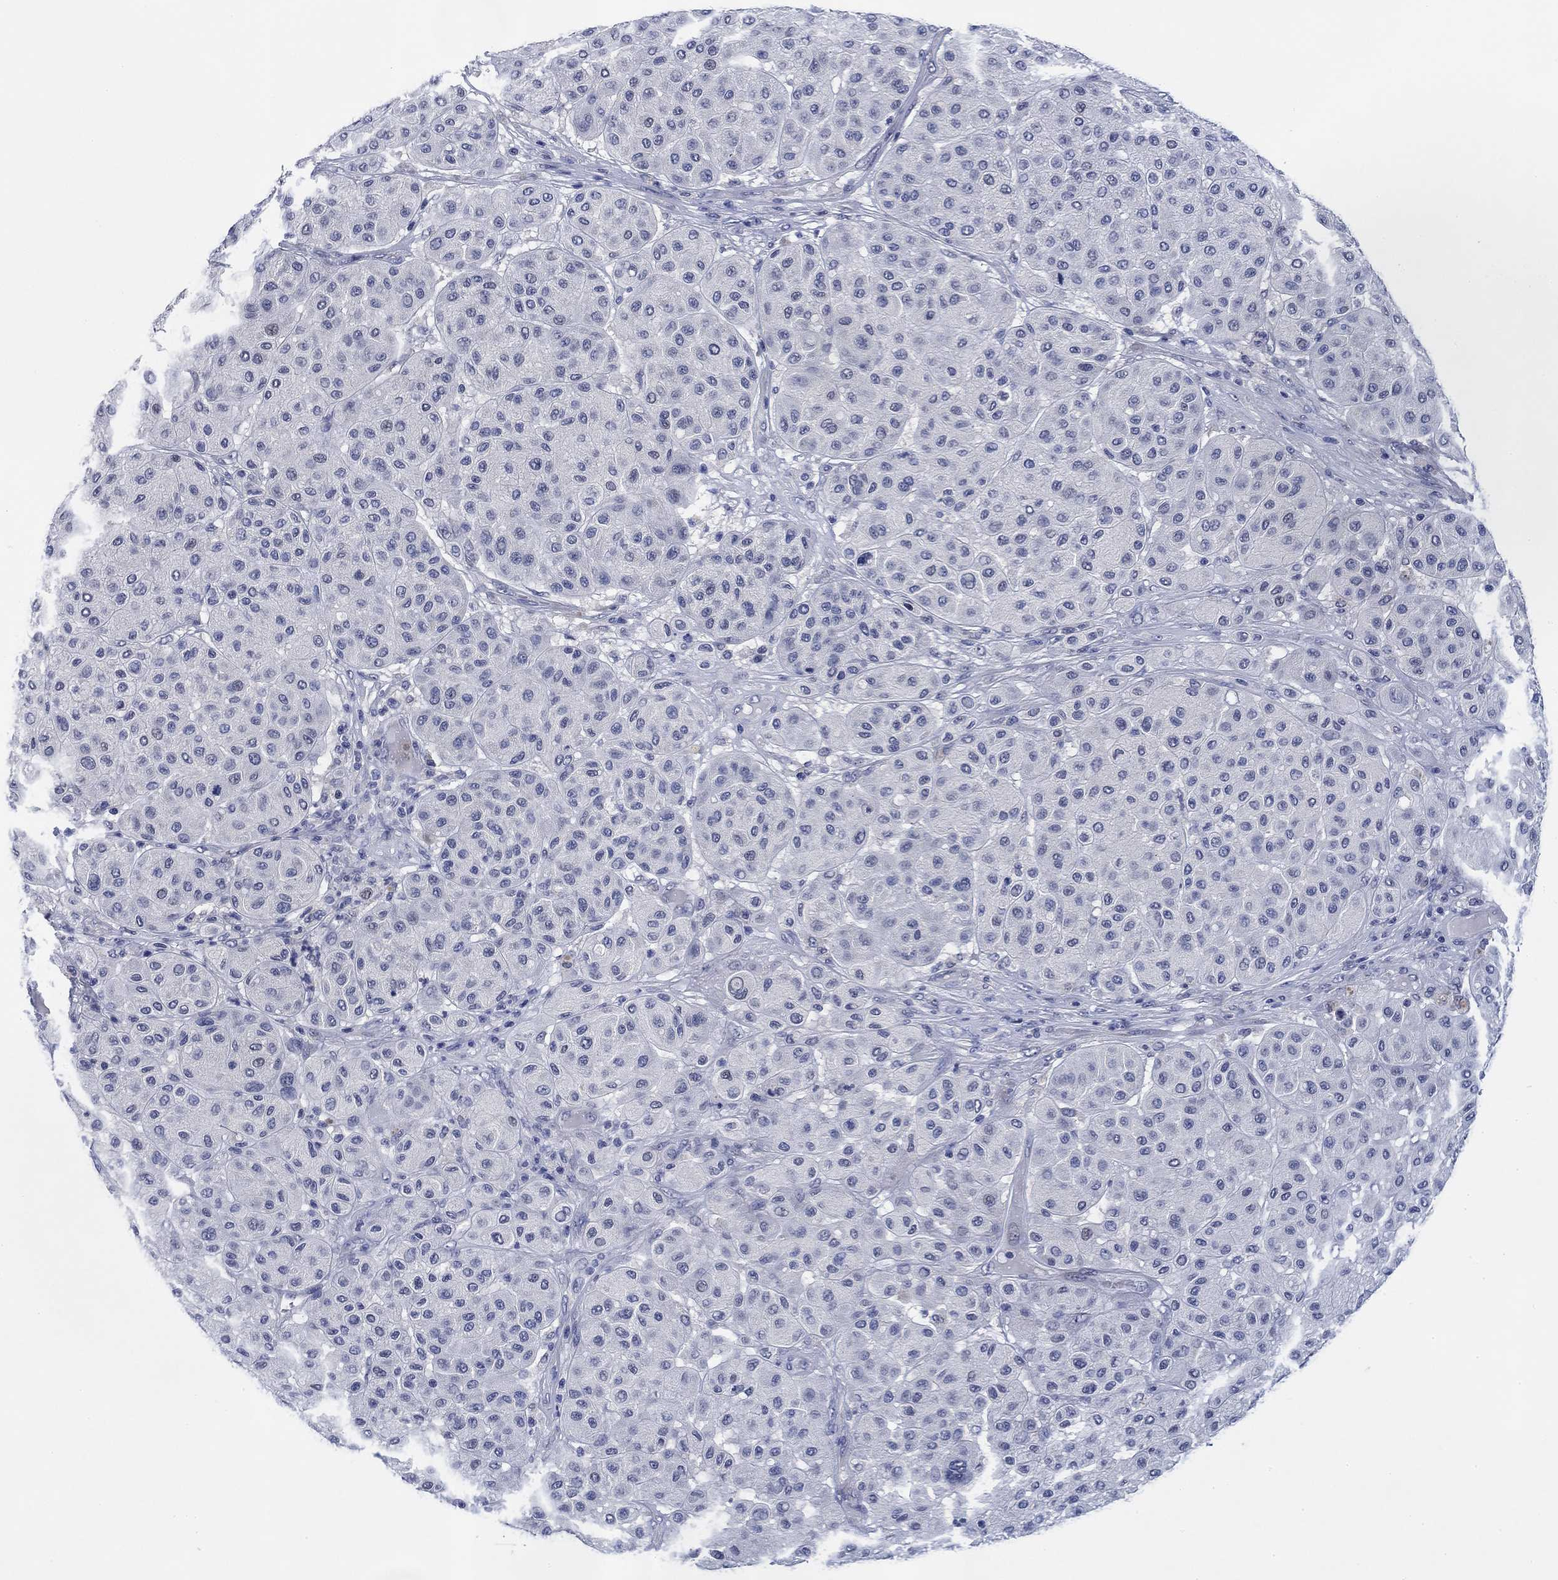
{"staining": {"intensity": "negative", "quantity": "none", "location": "none"}, "tissue": "melanoma", "cell_type": "Tumor cells", "image_type": "cancer", "snomed": [{"axis": "morphology", "description": "Malignant melanoma, Metastatic site"}, {"axis": "topography", "description": "Smooth muscle"}], "caption": "There is no significant staining in tumor cells of malignant melanoma (metastatic site).", "gene": "DAZL", "patient": {"sex": "male", "age": 41}}